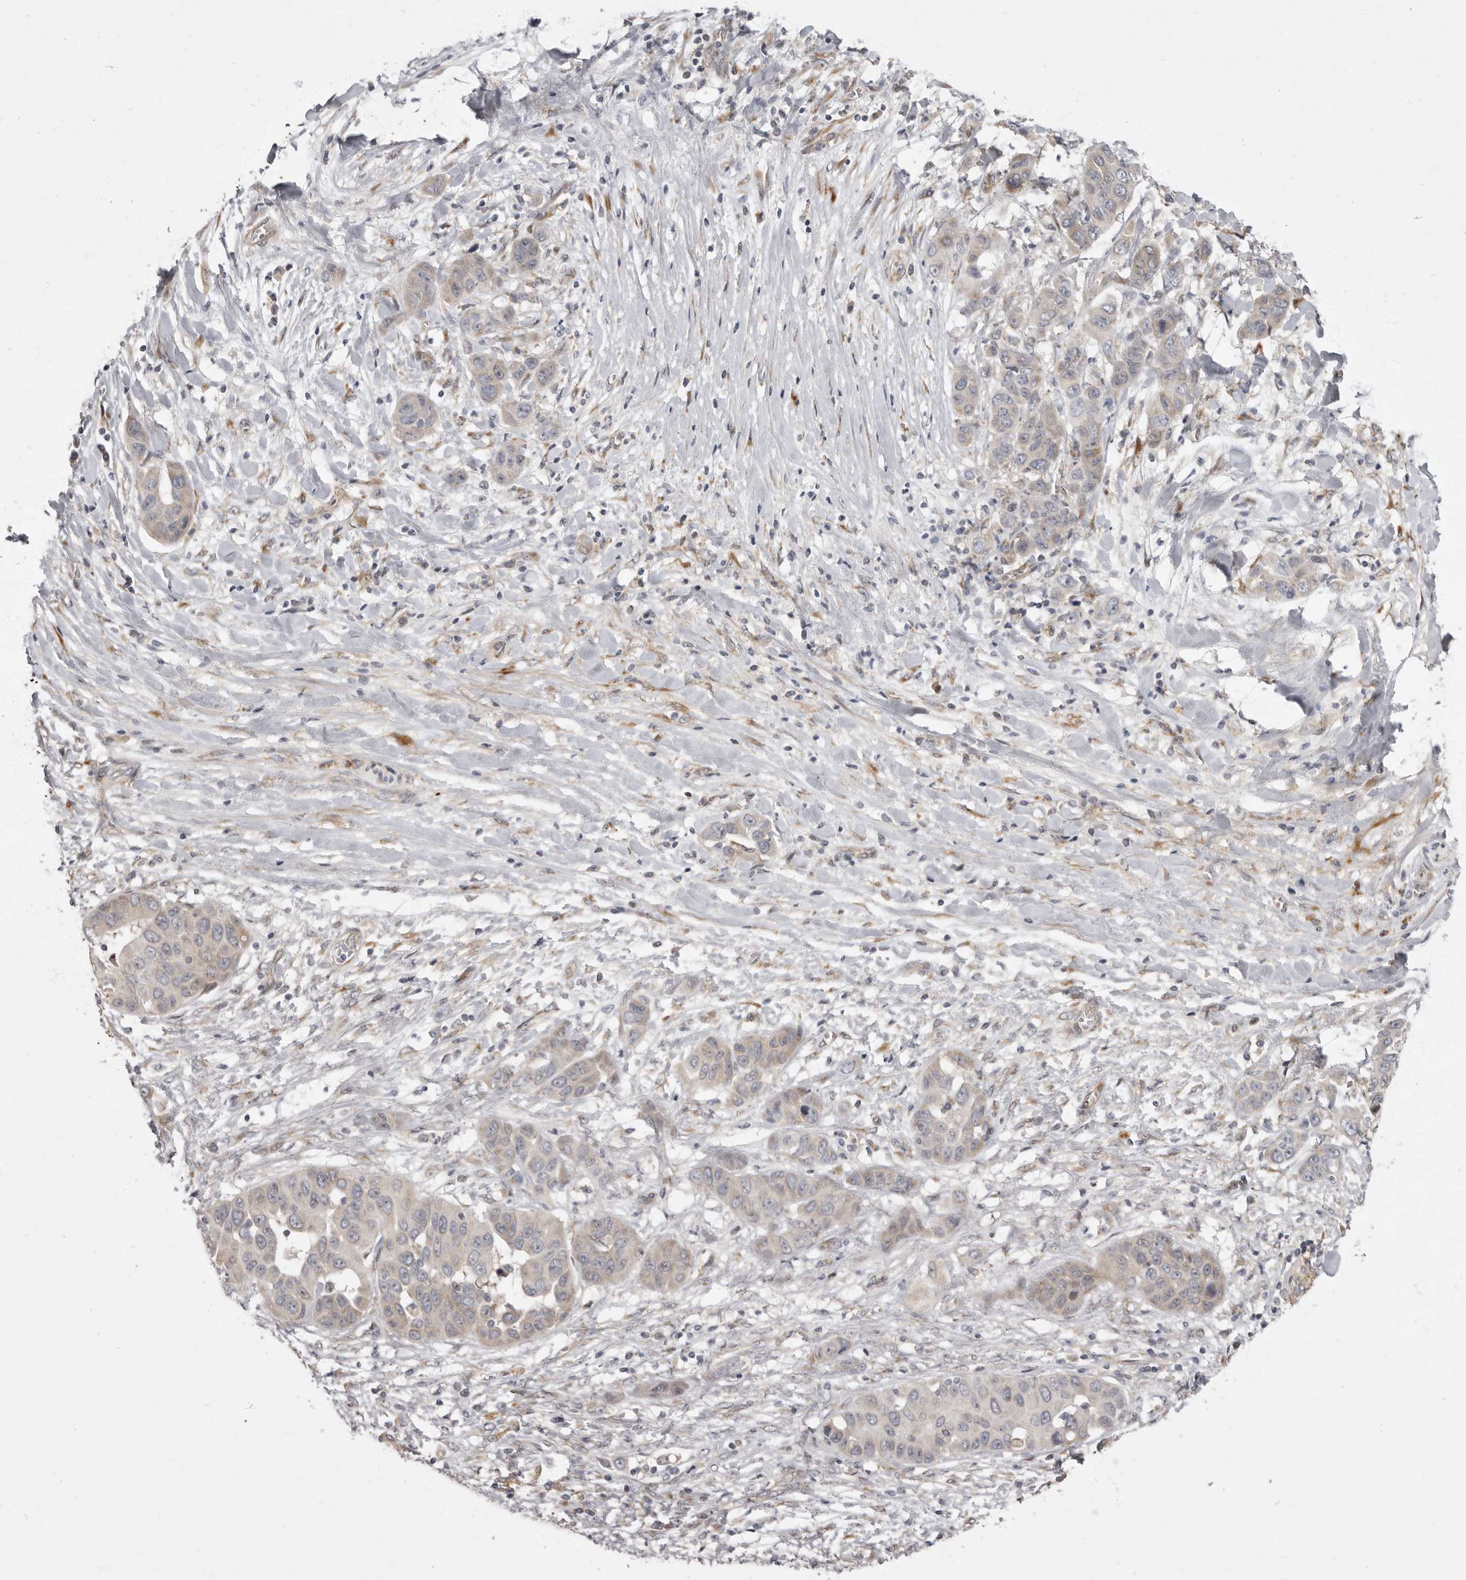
{"staining": {"intensity": "weak", "quantity": "<25%", "location": "cytoplasmic/membranous"}, "tissue": "liver cancer", "cell_type": "Tumor cells", "image_type": "cancer", "snomed": [{"axis": "morphology", "description": "Cholangiocarcinoma"}, {"axis": "topography", "description": "Liver"}], "caption": "Liver cholangiocarcinoma stained for a protein using immunohistochemistry exhibits no expression tumor cells.", "gene": "TBC1D8B", "patient": {"sex": "female", "age": 52}}